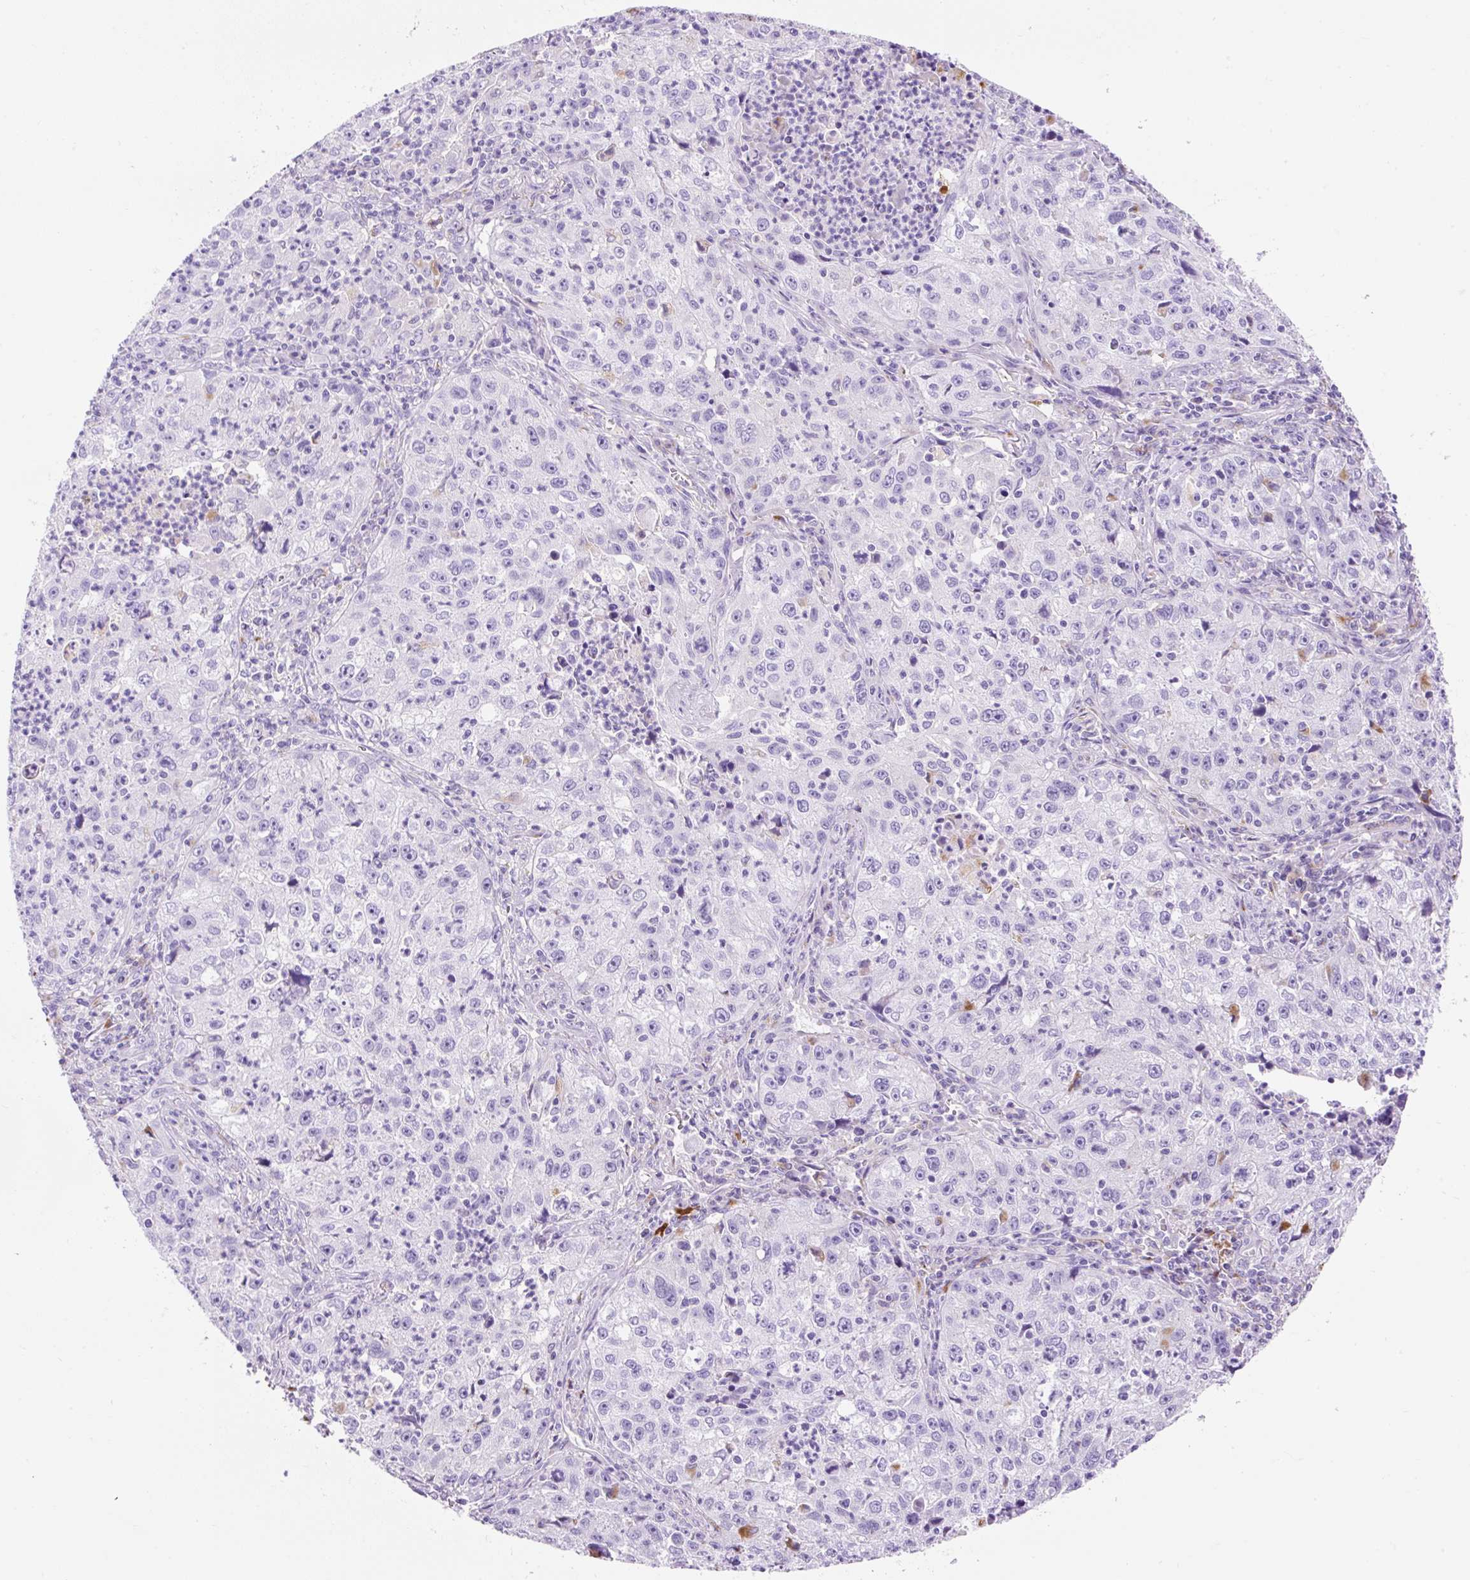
{"staining": {"intensity": "negative", "quantity": "none", "location": "none"}, "tissue": "lung cancer", "cell_type": "Tumor cells", "image_type": "cancer", "snomed": [{"axis": "morphology", "description": "Squamous cell carcinoma, NOS"}, {"axis": "topography", "description": "Lung"}], "caption": "This is an immunohistochemistry (IHC) photomicrograph of lung squamous cell carcinoma. There is no staining in tumor cells.", "gene": "HEXB", "patient": {"sex": "male", "age": 71}}